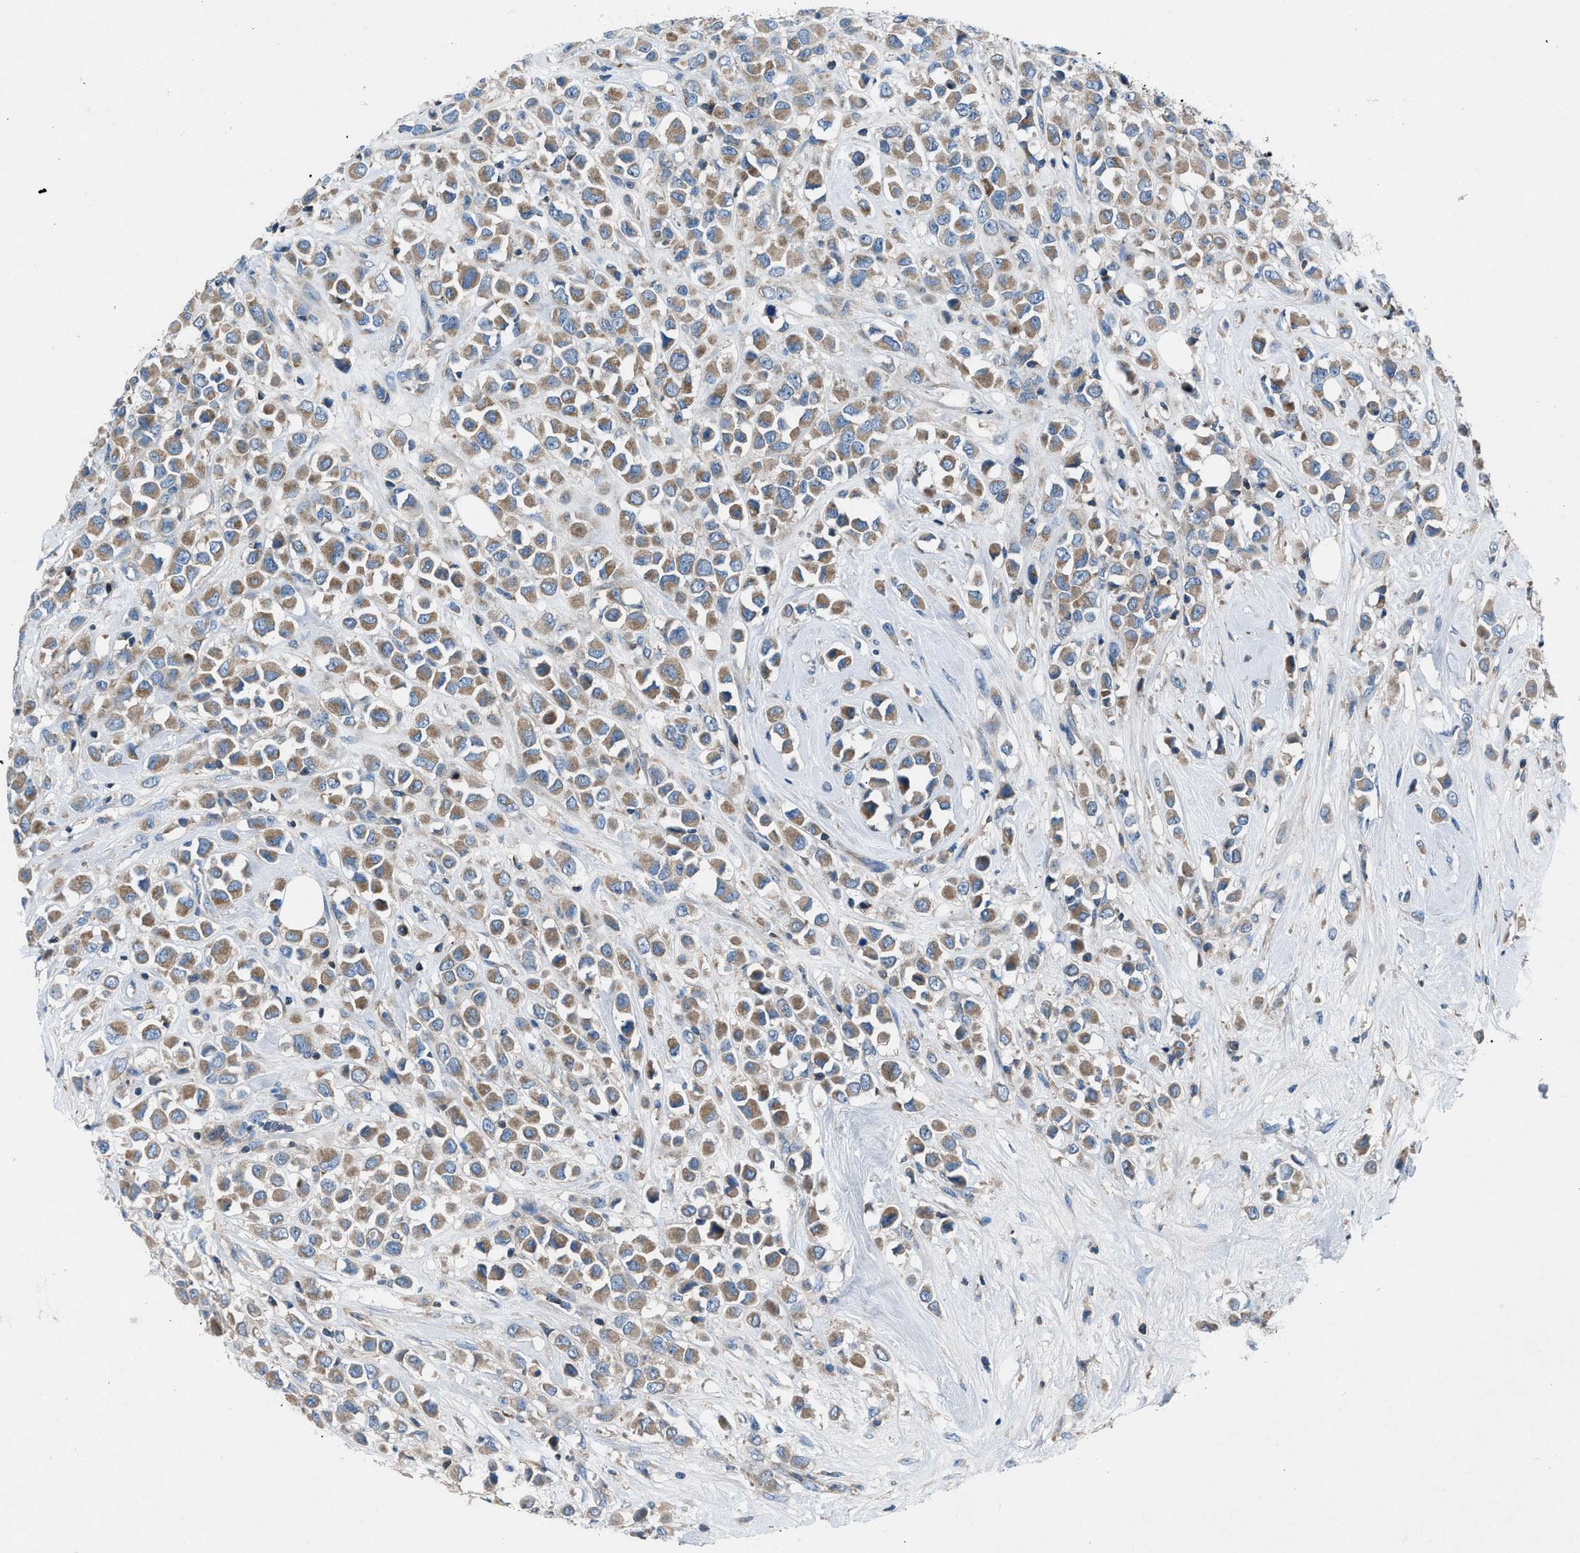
{"staining": {"intensity": "moderate", "quantity": ">75%", "location": "cytoplasmic/membranous"}, "tissue": "breast cancer", "cell_type": "Tumor cells", "image_type": "cancer", "snomed": [{"axis": "morphology", "description": "Duct carcinoma"}, {"axis": "topography", "description": "Breast"}], "caption": "A medium amount of moderate cytoplasmic/membranous positivity is seen in approximately >75% of tumor cells in breast cancer tissue.", "gene": "GRK6", "patient": {"sex": "female", "age": 61}}